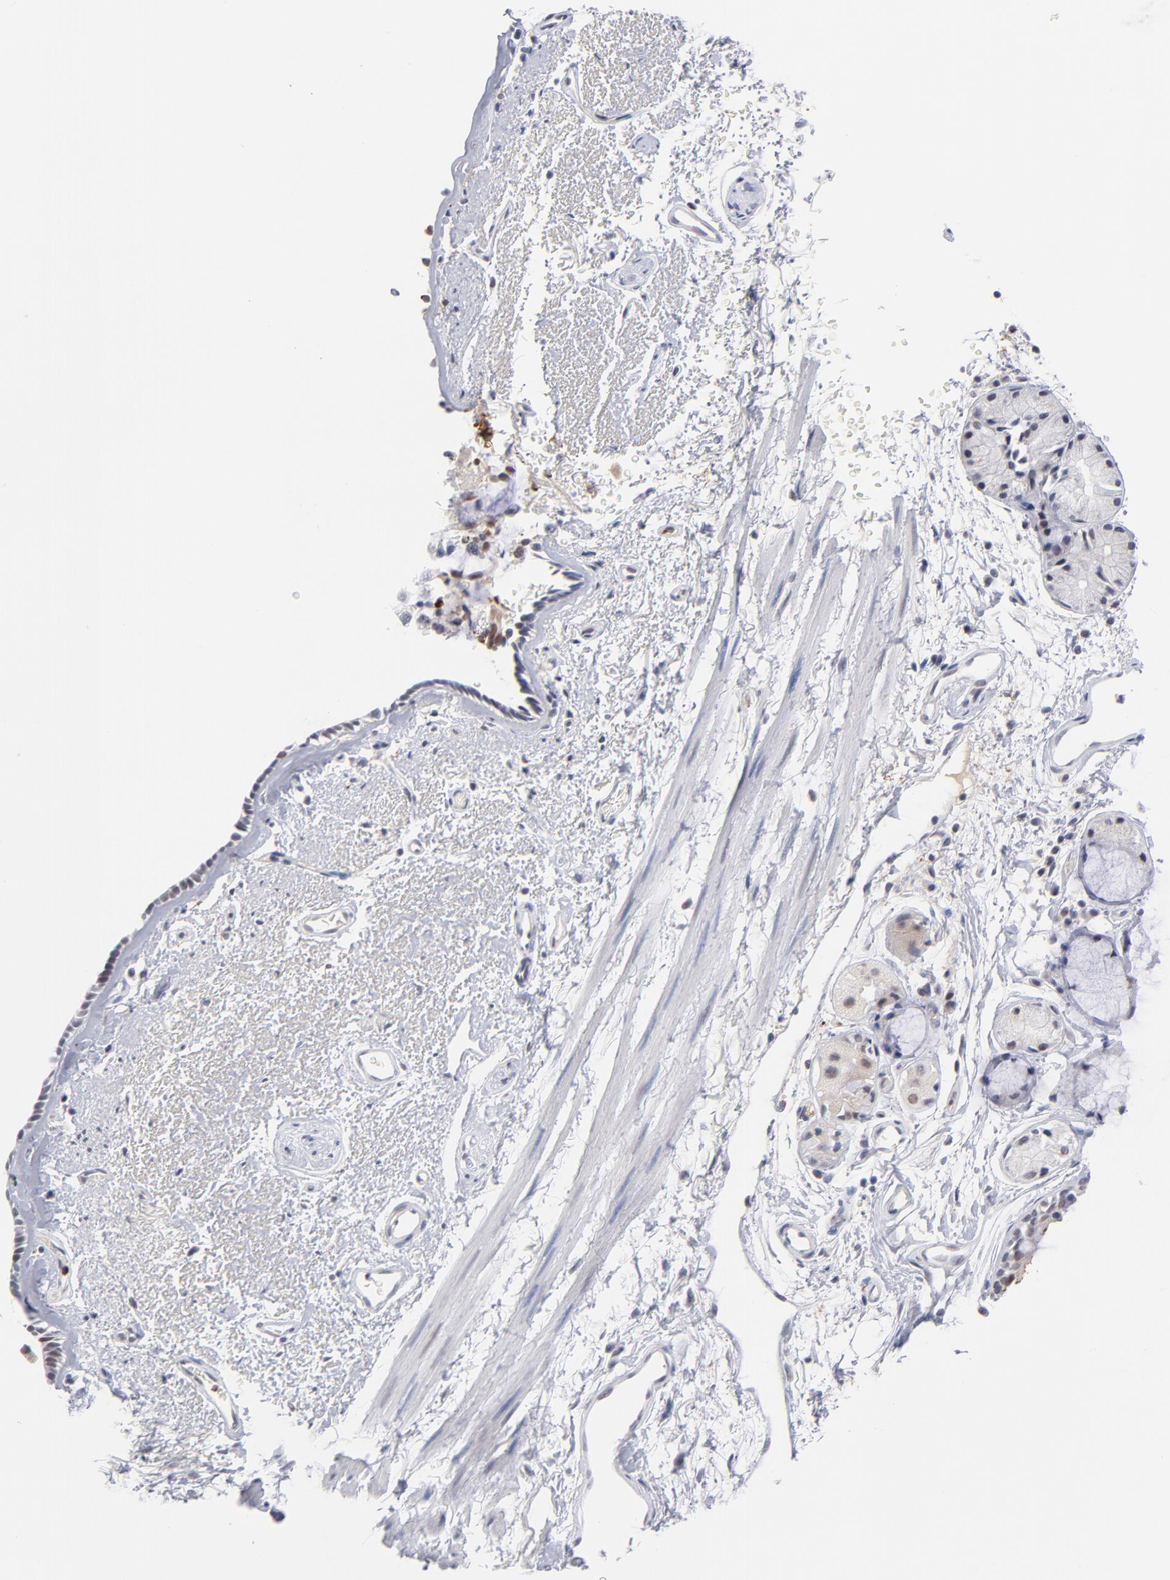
{"staining": {"intensity": "weak", "quantity": "<25%", "location": "nuclear"}, "tissue": "bronchus", "cell_type": "Respiratory epithelial cells", "image_type": "normal", "snomed": [{"axis": "morphology", "description": "Normal tissue, NOS"}, {"axis": "morphology", "description": "Adenocarcinoma, NOS"}, {"axis": "topography", "description": "Bronchus"}, {"axis": "topography", "description": "Lung"}], "caption": "The immunohistochemistry micrograph has no significant staining in respiratory epithelial cells of bronchus. (DAB immunohistochemistry, high magnification).", "gene": "WSB1", "patient": {"sex": "male", "age": 71}}